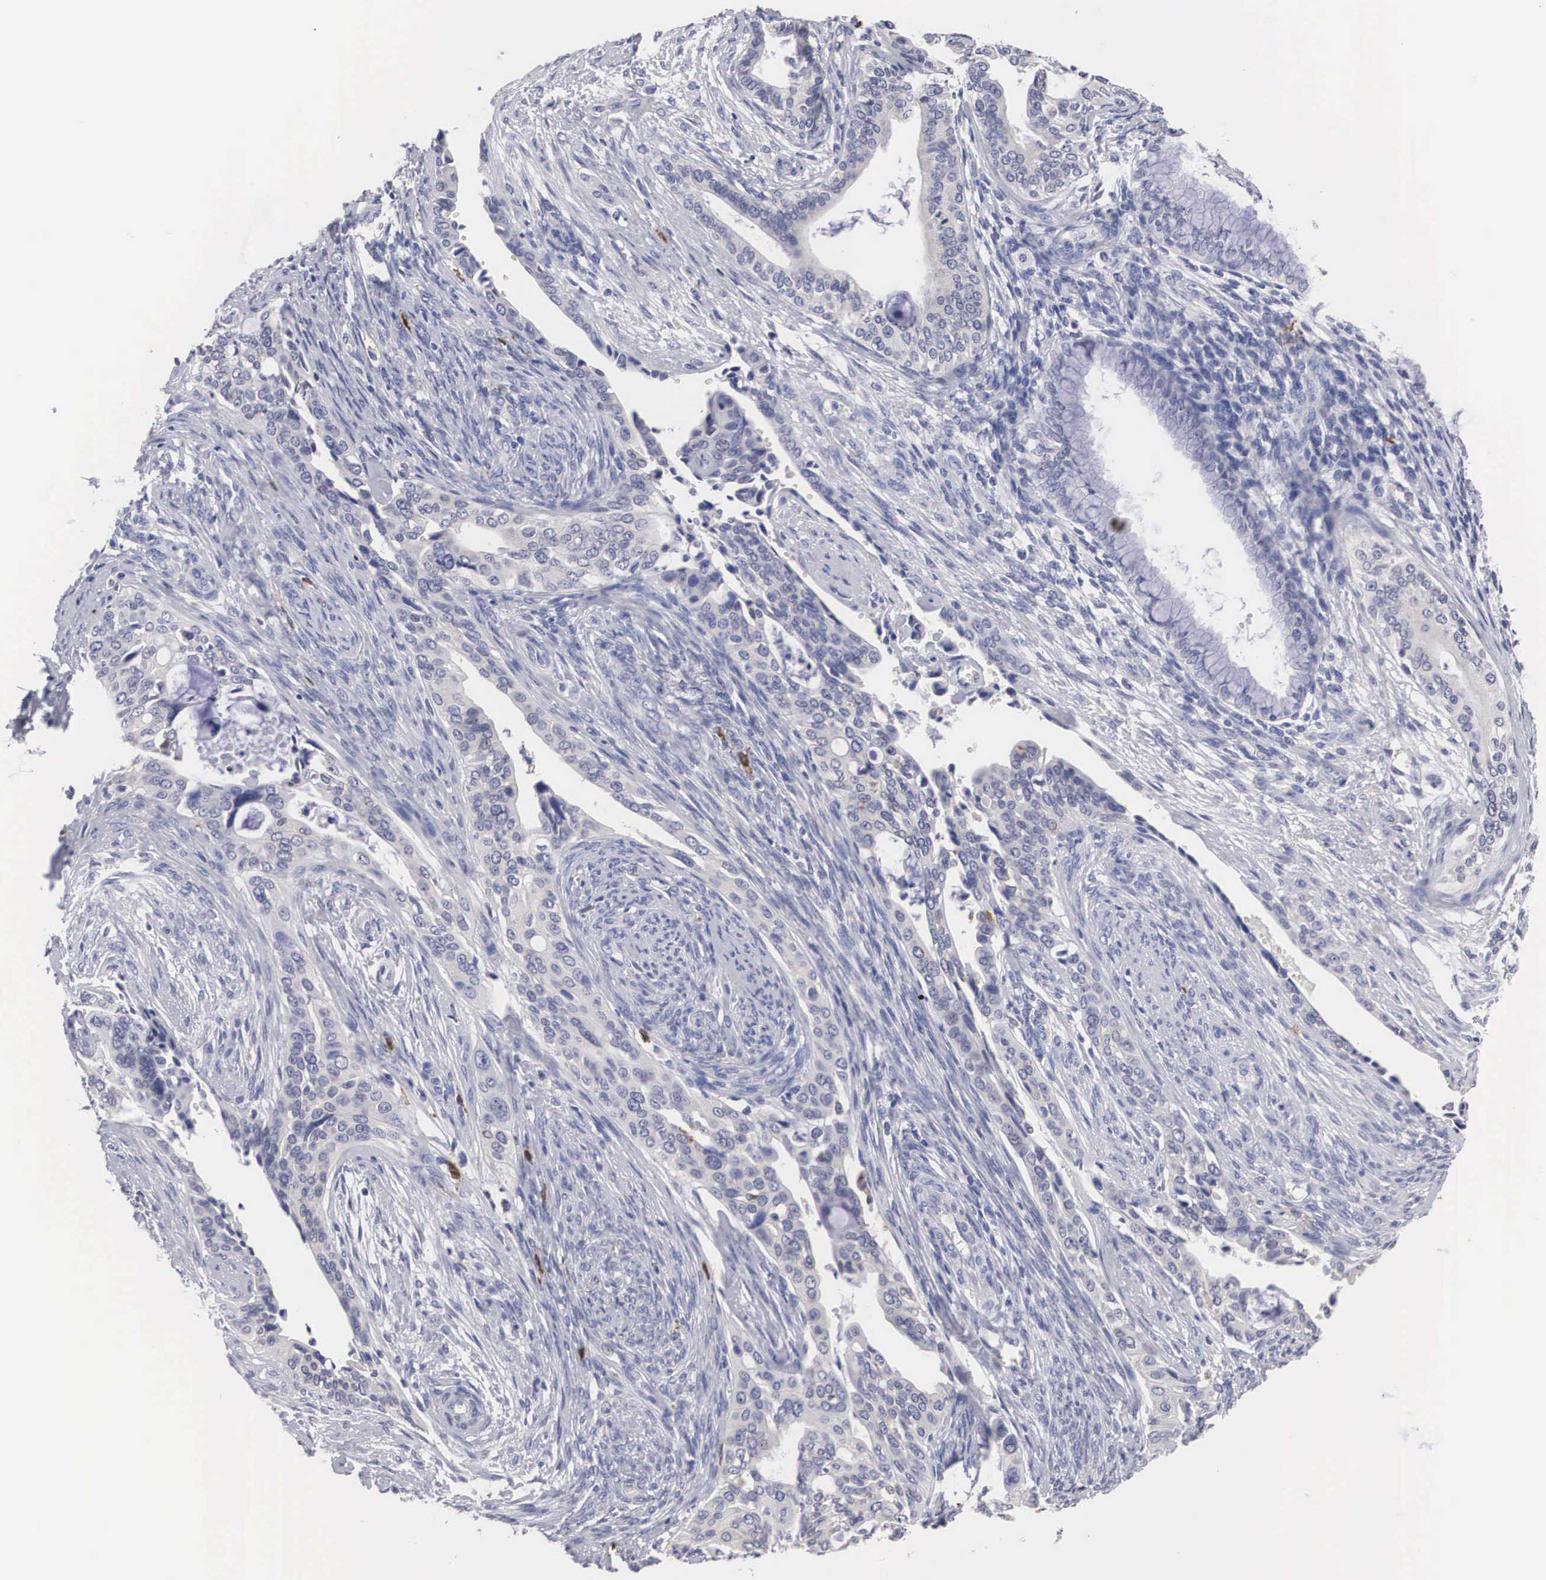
{"staining": {"intensity": "negative", "quantity": "none", "location": "none"}, "tissue": "cervical cancer", "cell_type": "Tumor cells", "image_type": "cancer", "snomed": [{"axis": "morphology", "description": "Squamous cell carcinoma, NOS"}, {"axis": "topography", "description": "Cervix"}], "caption": "This is an immunohistochemistry histopathology image of cervical cancer. There is no staining in tumor cells.", "gene": "HMOX1", "patient": {"sex": "female", "age": 34}}